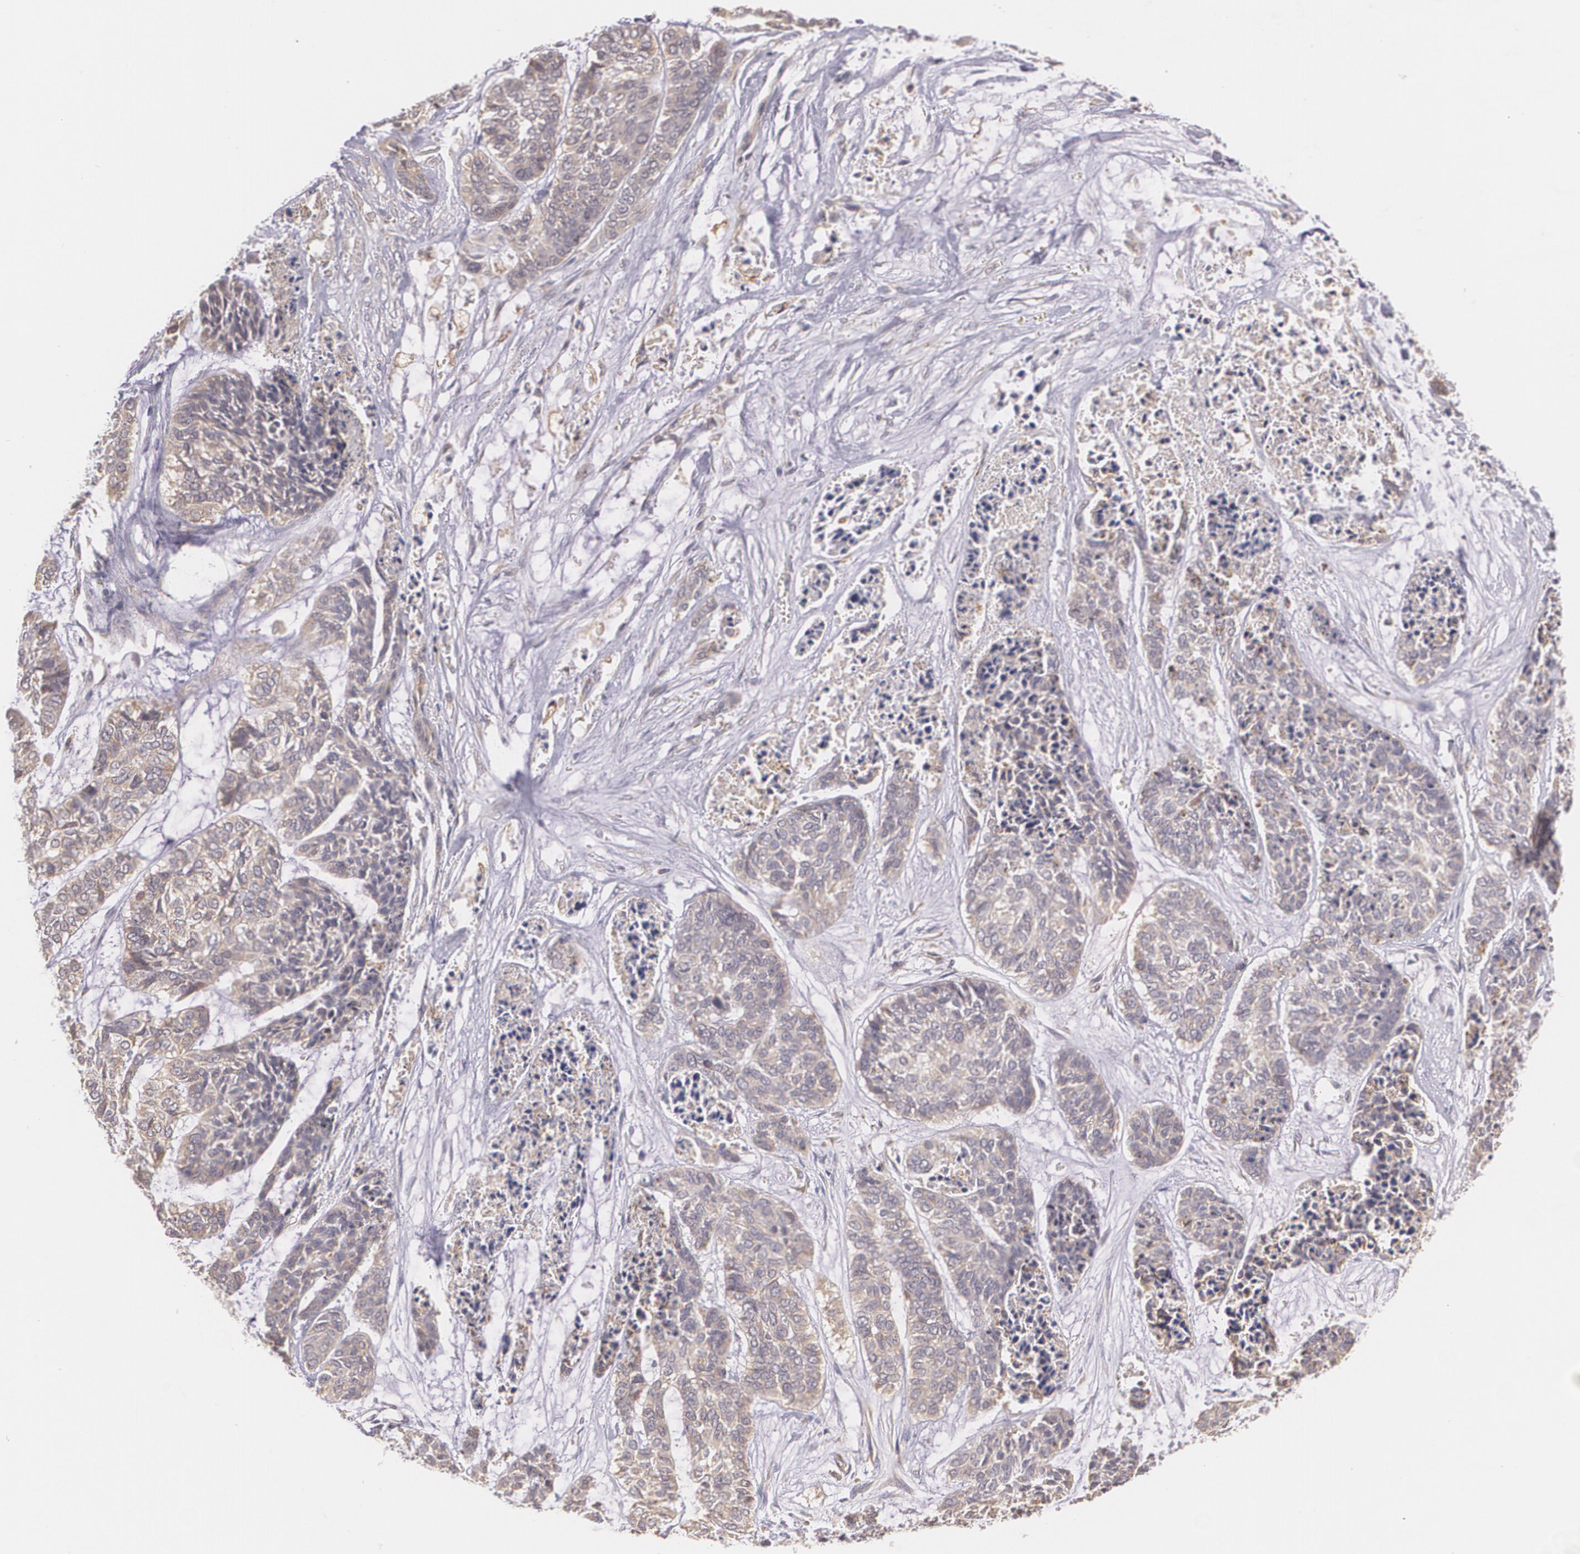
{"staining": {"intensity": "weak", "quantity": ">75%", "location": "cytoplasmic/membranous"}, "tissue": "skin cancer", "cell_type": "Tumor cells", "image_type": "cancer", "snomed": [{"axis": "morphology", "description": "Basal cell carcinoma"}, {"axis": "topography", "description": "Skin"}], "caption": "Tumor cells demonstrate low levels of weak cytoplasmic/membranous expression in about >75% of cells in human skin cancer.", "gene": "CCL17", "patient": {"sex": "female", "age": 64}}